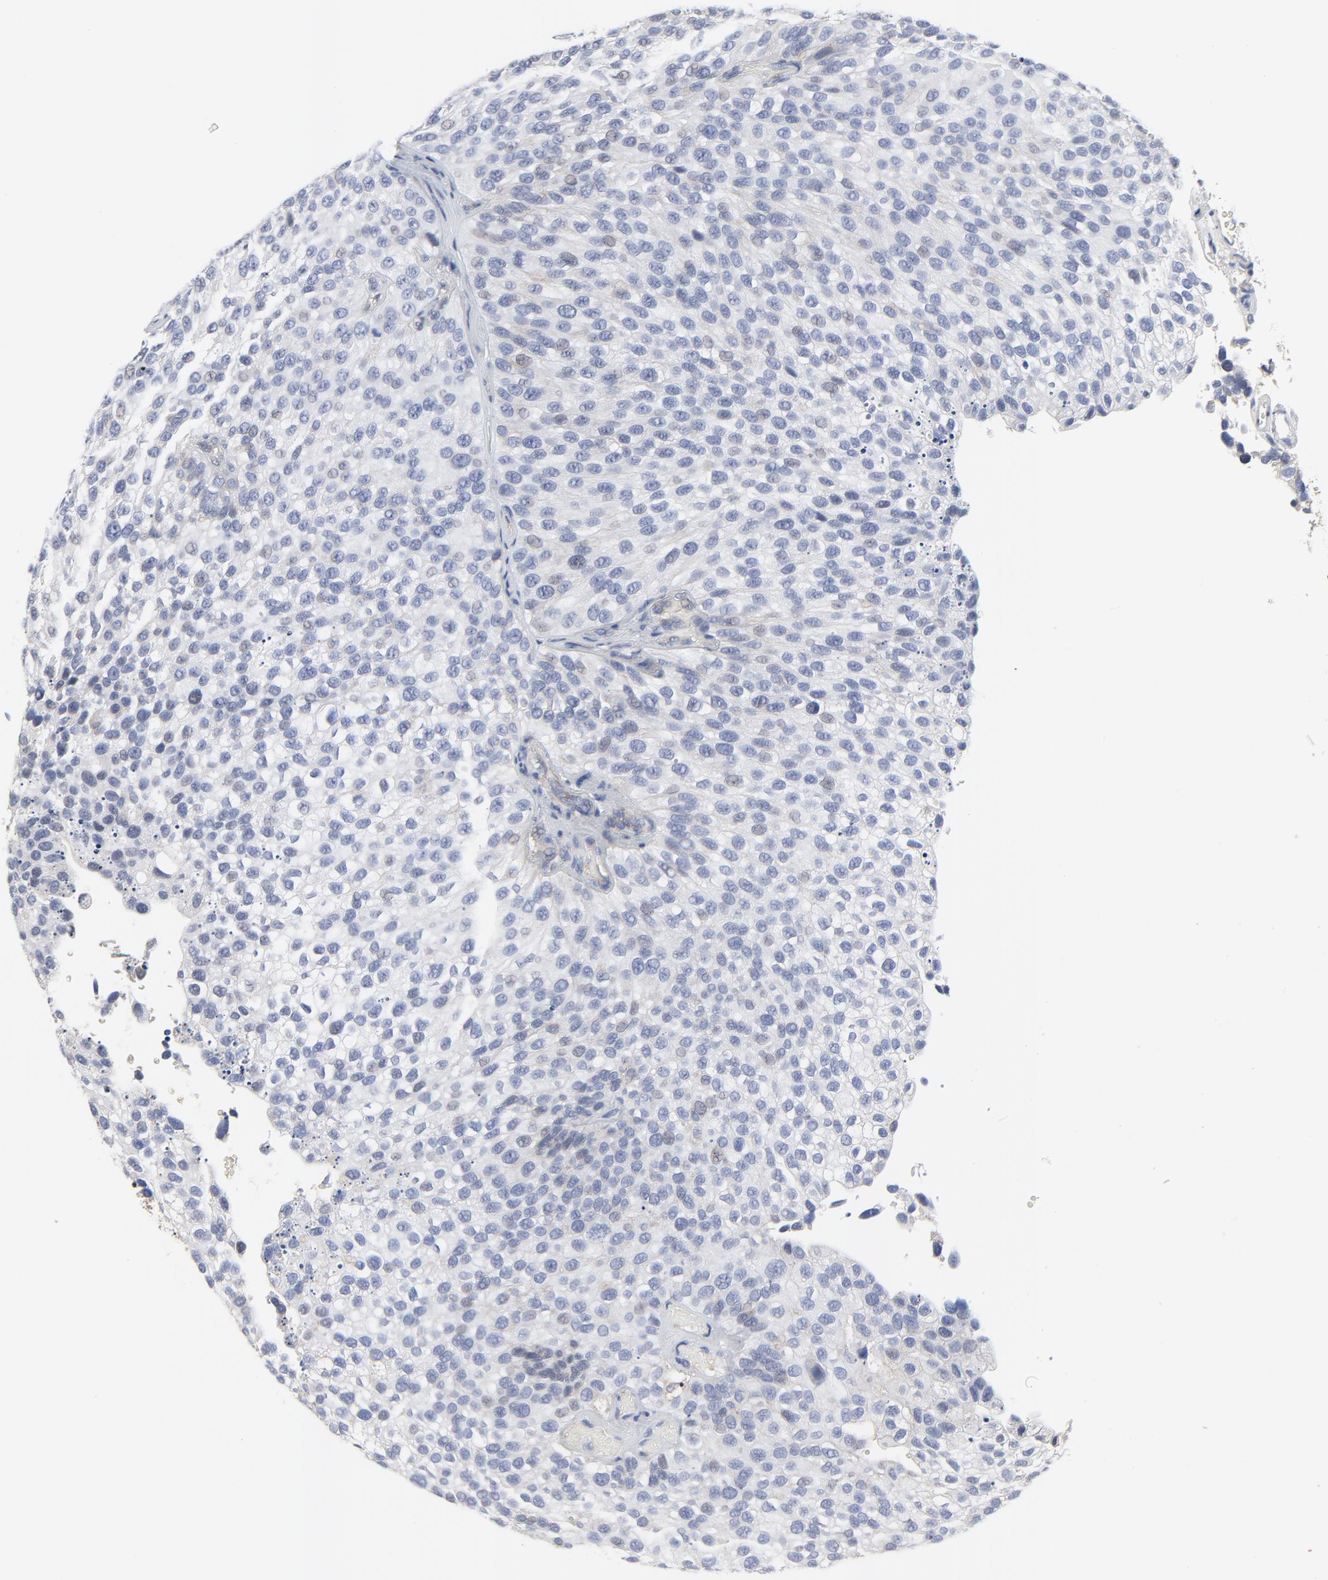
{"staining": {"intensity": "negative", "quantity": "none", "location": "none"}, "tissue": "urothelial cancer", "cell_type": "Tumor cells", "image_type": "cancer", "snomed": [{"axis": "morphology", "description": "Urothelial carcinoma, High grade"}, {"axis": "topography", "description": "Urinary bladder"}], "caption": "Tumor cells show no significant expression in high-grade urothelial carcinoma. The staining is performed using DAB brown chromogen with nuclei counter-stained in using hematoxylin.", "gene": "NXF3", "patient": {"sex": "male", "age": 72}}